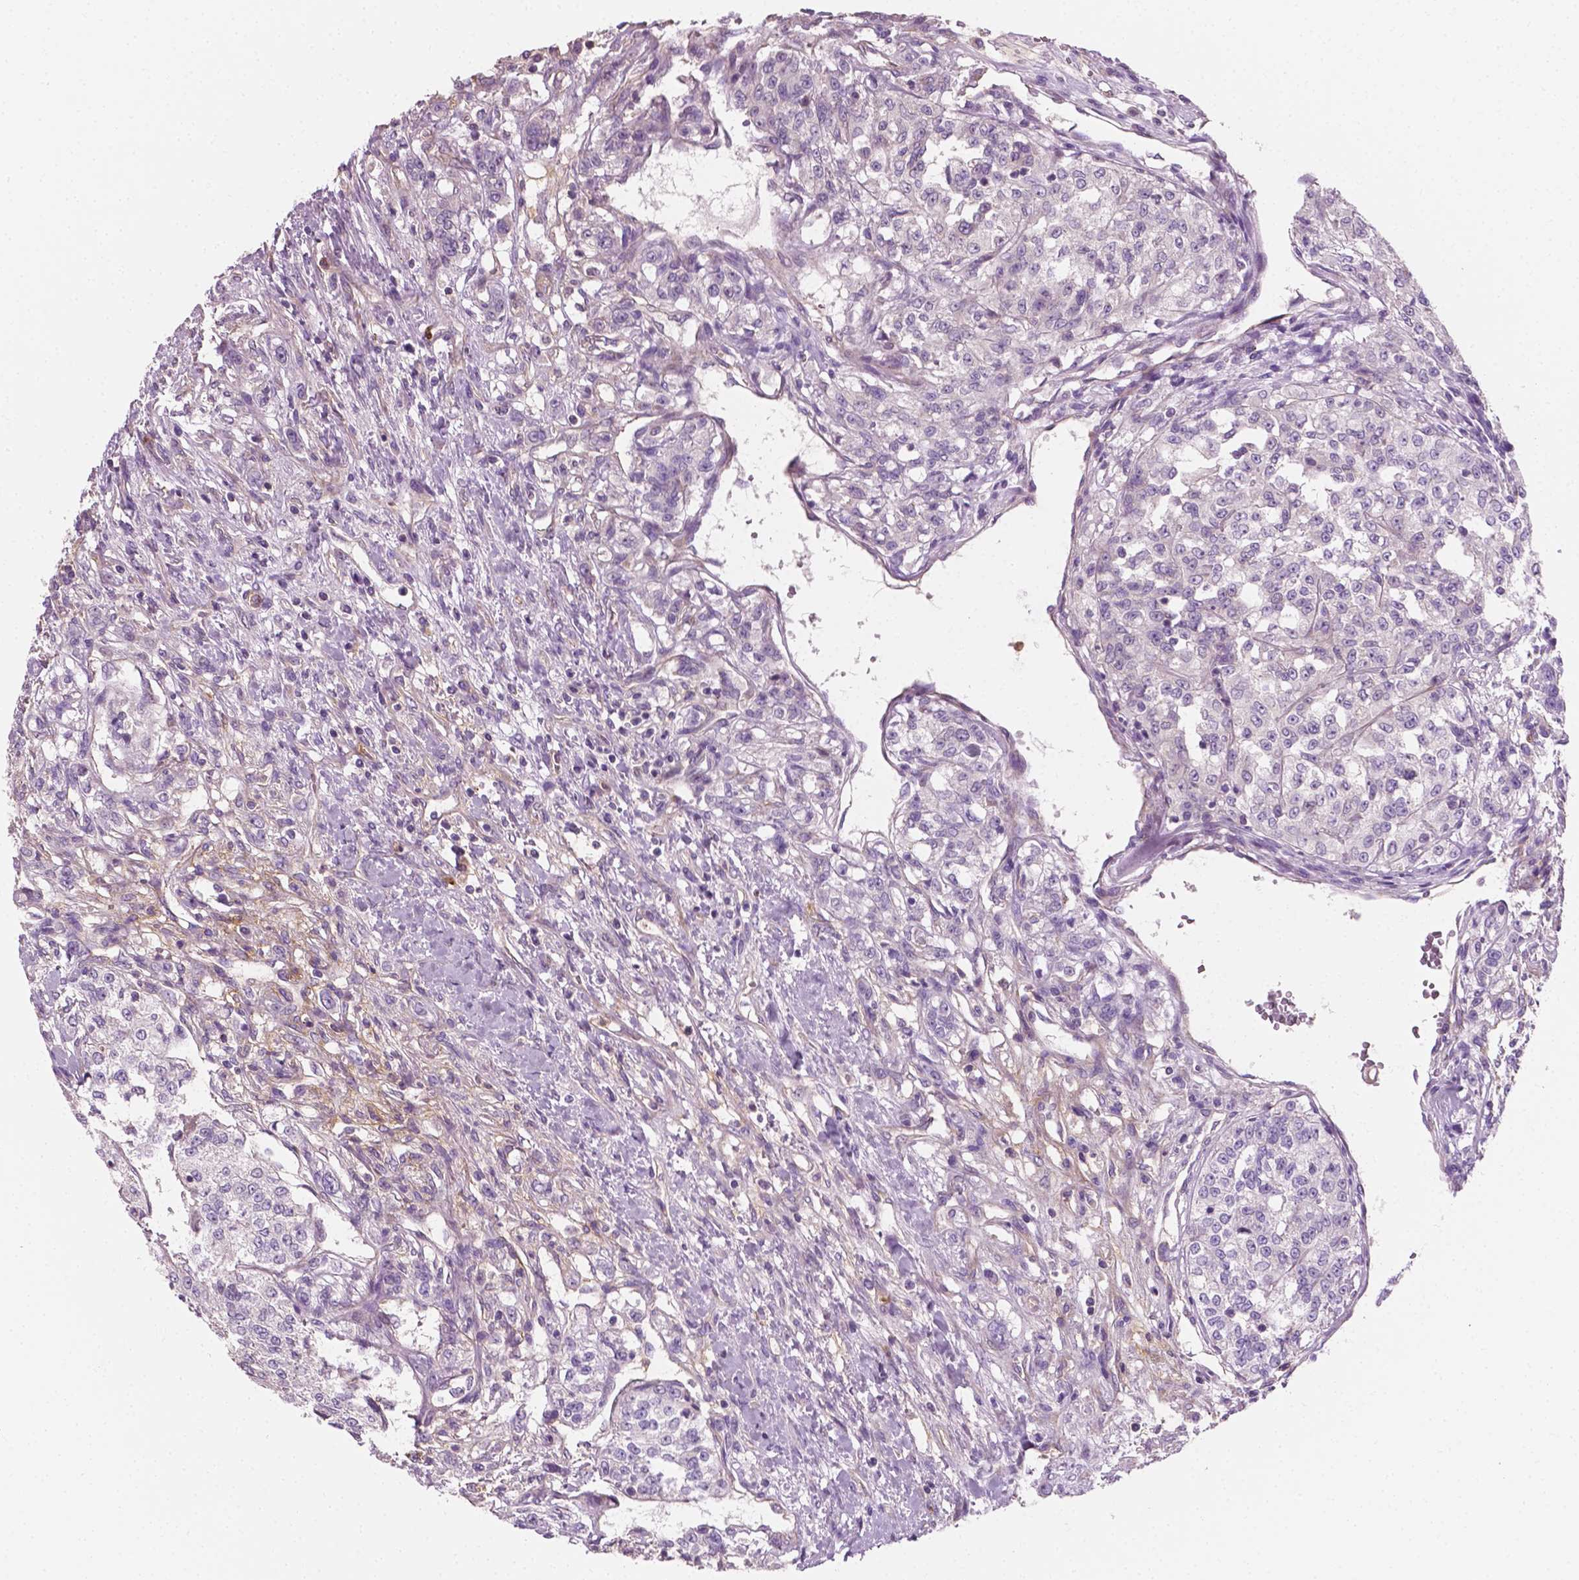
{"staining": {"intensity": "negative", "quantity": "none", "location": "none"}, "tissue": "renal cancer", "cell_type": "Tumor cells", "image_type": "cancer", "snomed": [{"axis": "morphology", "description": "Adenocarcinoma, NOS"}, {"axis": "topography", "description": "Kidney"}], "caption": "The photomicrograph exhibits no significant expression in tumor cells of renal adenocarcinoma. (DAB immunohistochemistry, high magnification).", "gene": "PTX3", "patient": {"sex": "female", "age": 63}}